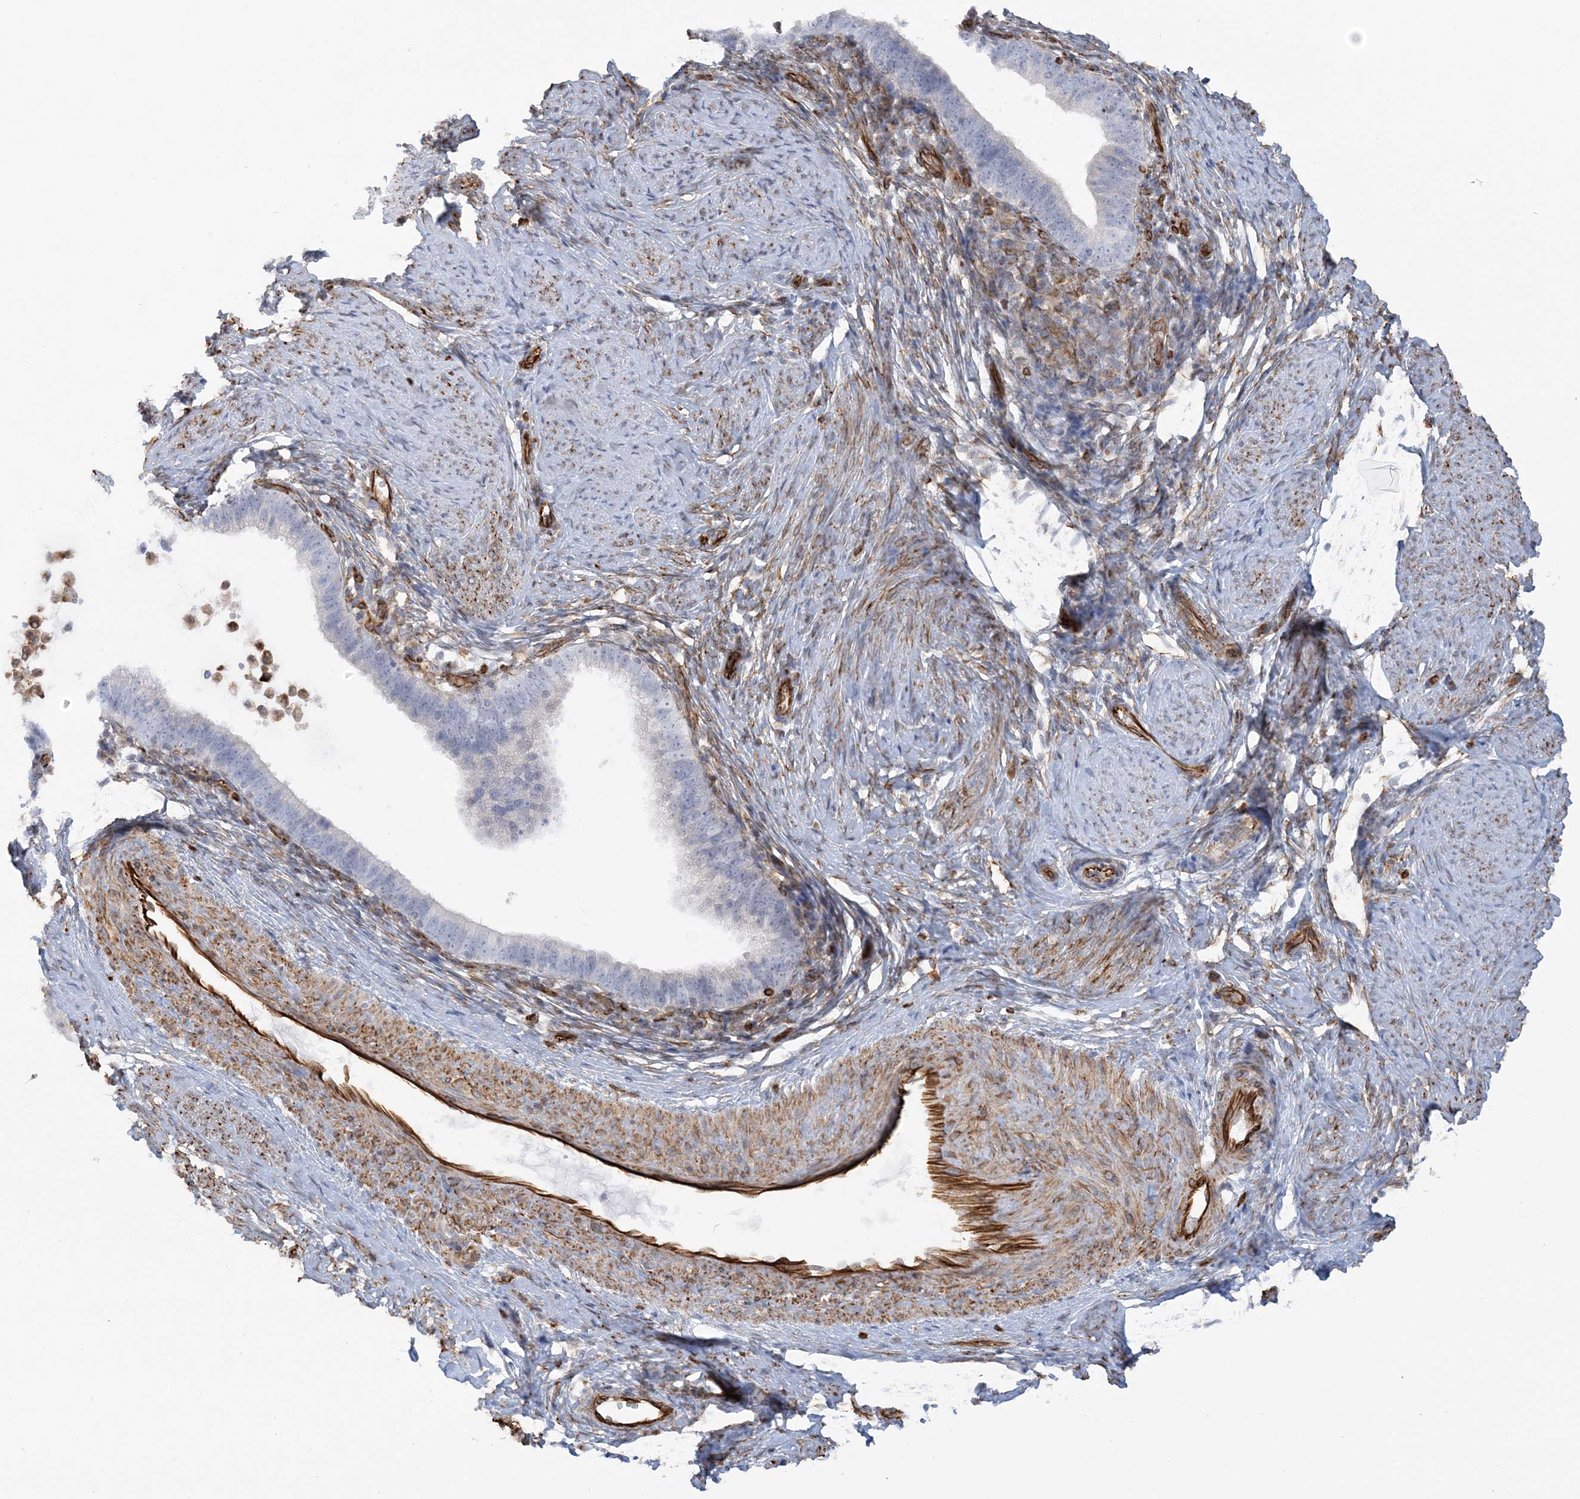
{"staining": {"intensity": "negative", "quantity": "none", "location": "none"}, "tissue": "cervical cancer", "cell_type": "Tumor cells", "image_type": "cancer", "snomed": [{"axis": "morphology", "description": "Adenocarcinoma, NOS"}, {"axis": "topography", "description": "Cervix"}], "caption": "The photomicrograph reveals no staining of tumor cells in cervical cancer.", "gene": "SCLT1", "patient": {"sex": "female", "age": 36}}